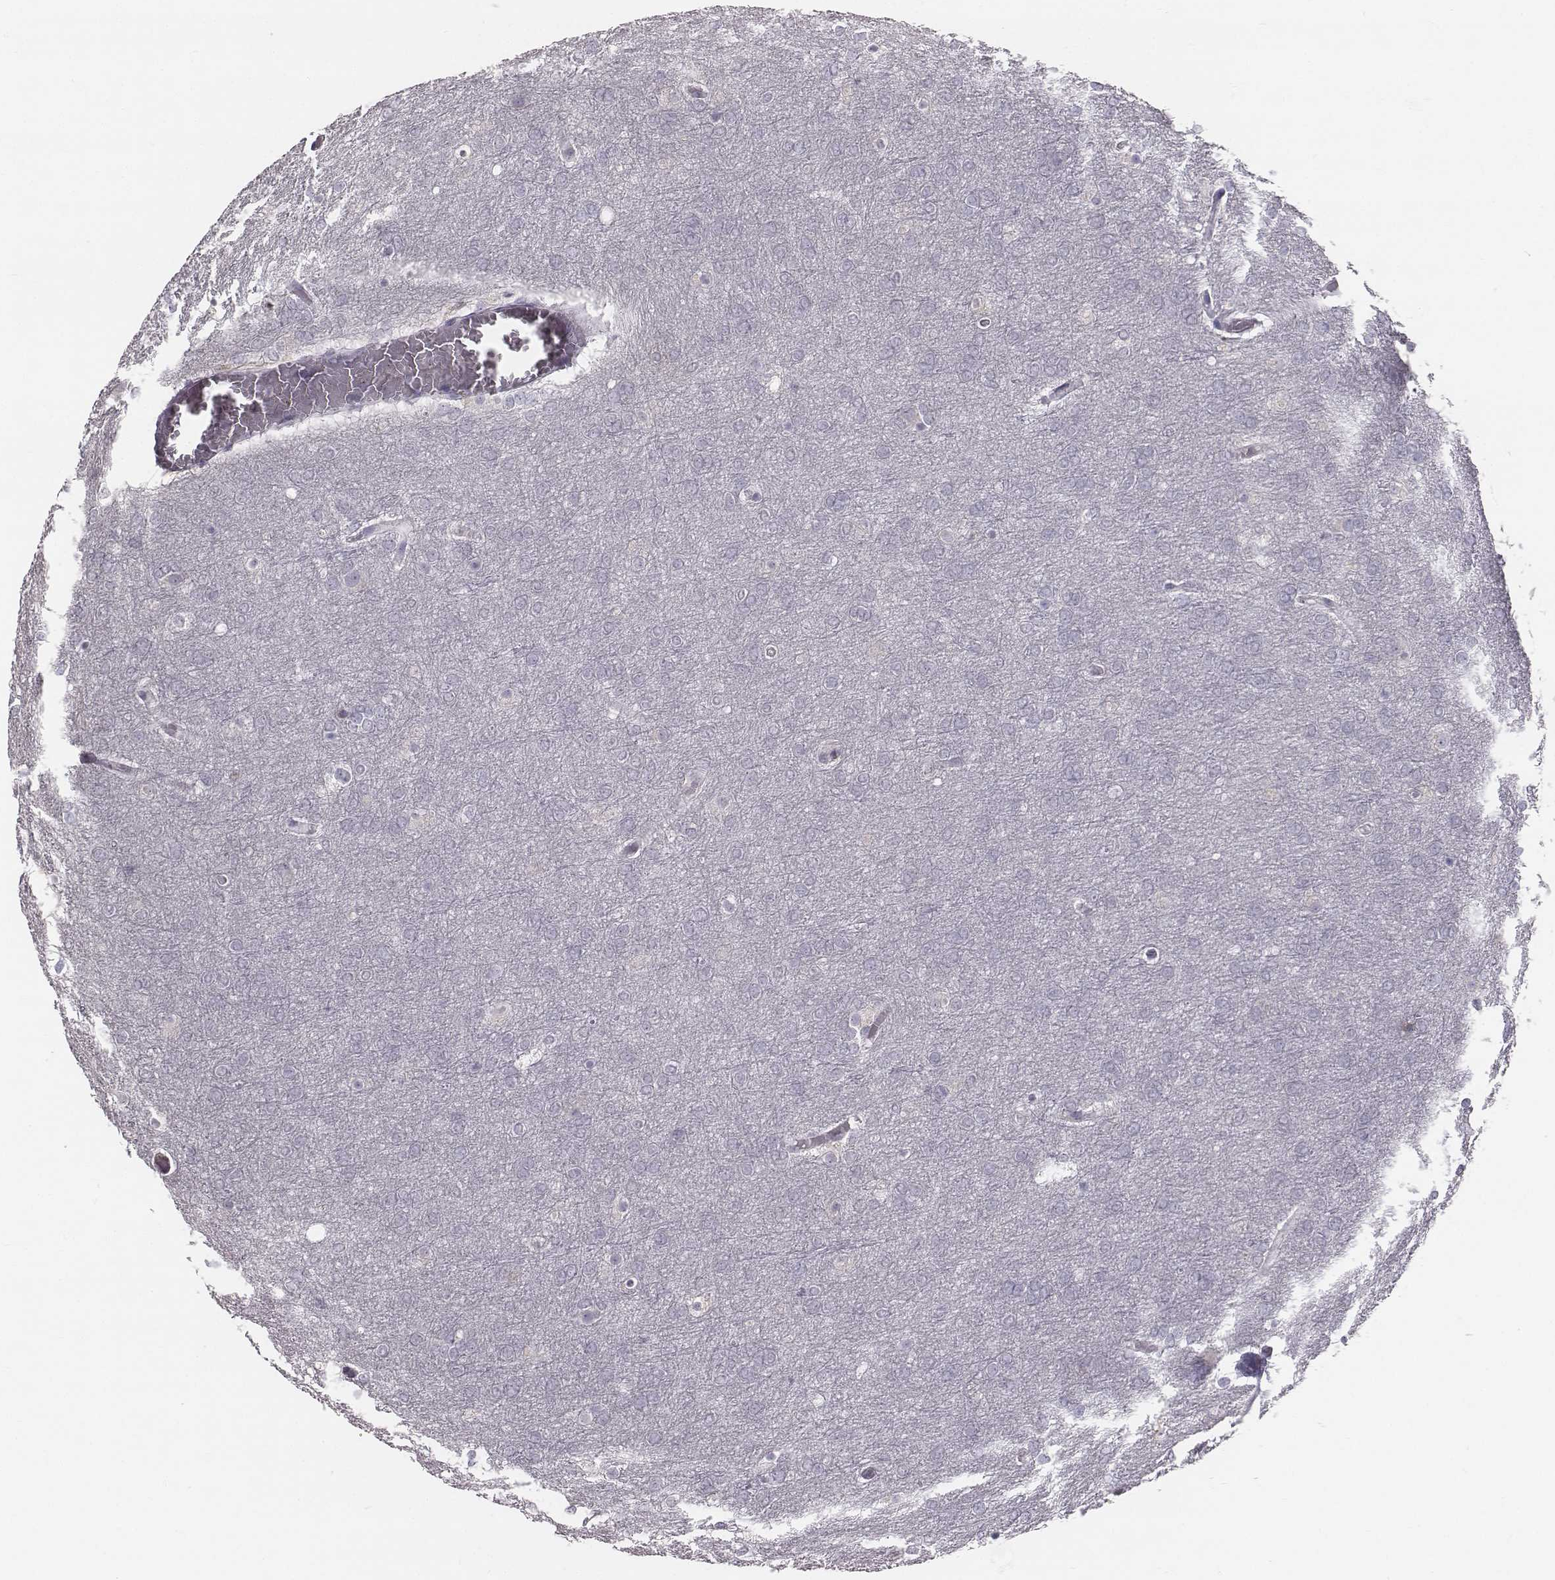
{"staining": {"intensity": "negative", "quantity": "none", "location": "none"}, "tissue": "glioma", "cell_type": "Tumor cells", "image_type": "cancer", "snomed": [{"axis": "morphology", "description": "Glioma, malignant, High grade"}, {"axis": "topography", "description": "Brain"}], "caption": "Immunohistochemistry (IHC) of glioma reveals no positivity in tumor cells. (Immunohistochemistry (IHC), brightfield microscopy, high magnification).", "gene": "C6orf58", "patient": {"sex": "female", "age": 61}}